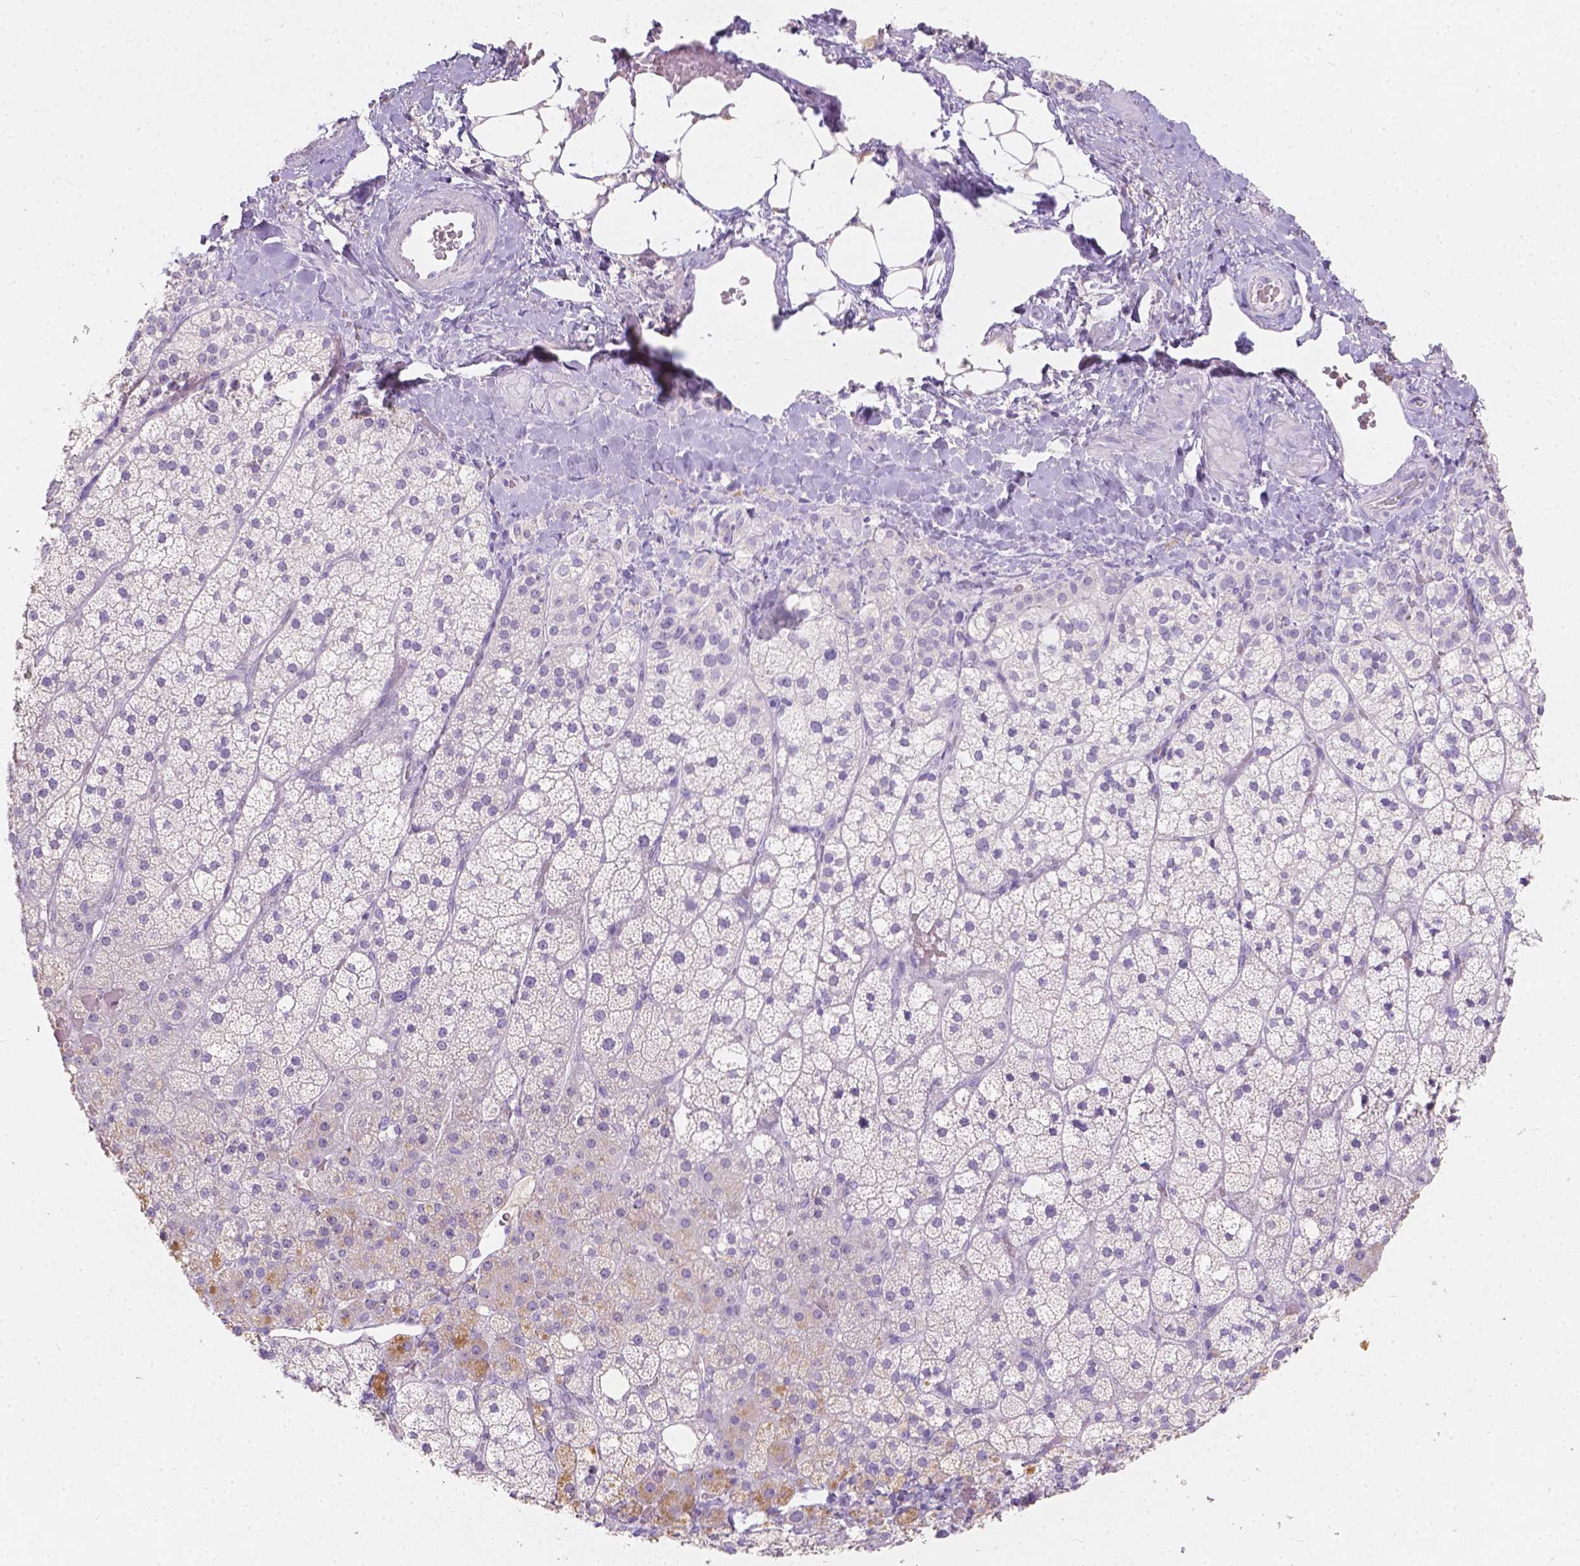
{"staining": {"intensity": "negative", "quantity": "none", "location": "none"}, "tissue": "adrenal gland", "cell_type": "Glandular cells", "image_type": "normal", "snomed": [{"axis": "morphology", "description": "Normal tissue, NOS"}, {"axis": "topography", "description": "Adrenal gland"}], "caption": "This is an immunohistochemistry micrograph of unremarkable adrenal gland. There is no expression in glandular cells.", "gene": "GAL3ST2", "patient": {"sex": "male", "age": 53}}